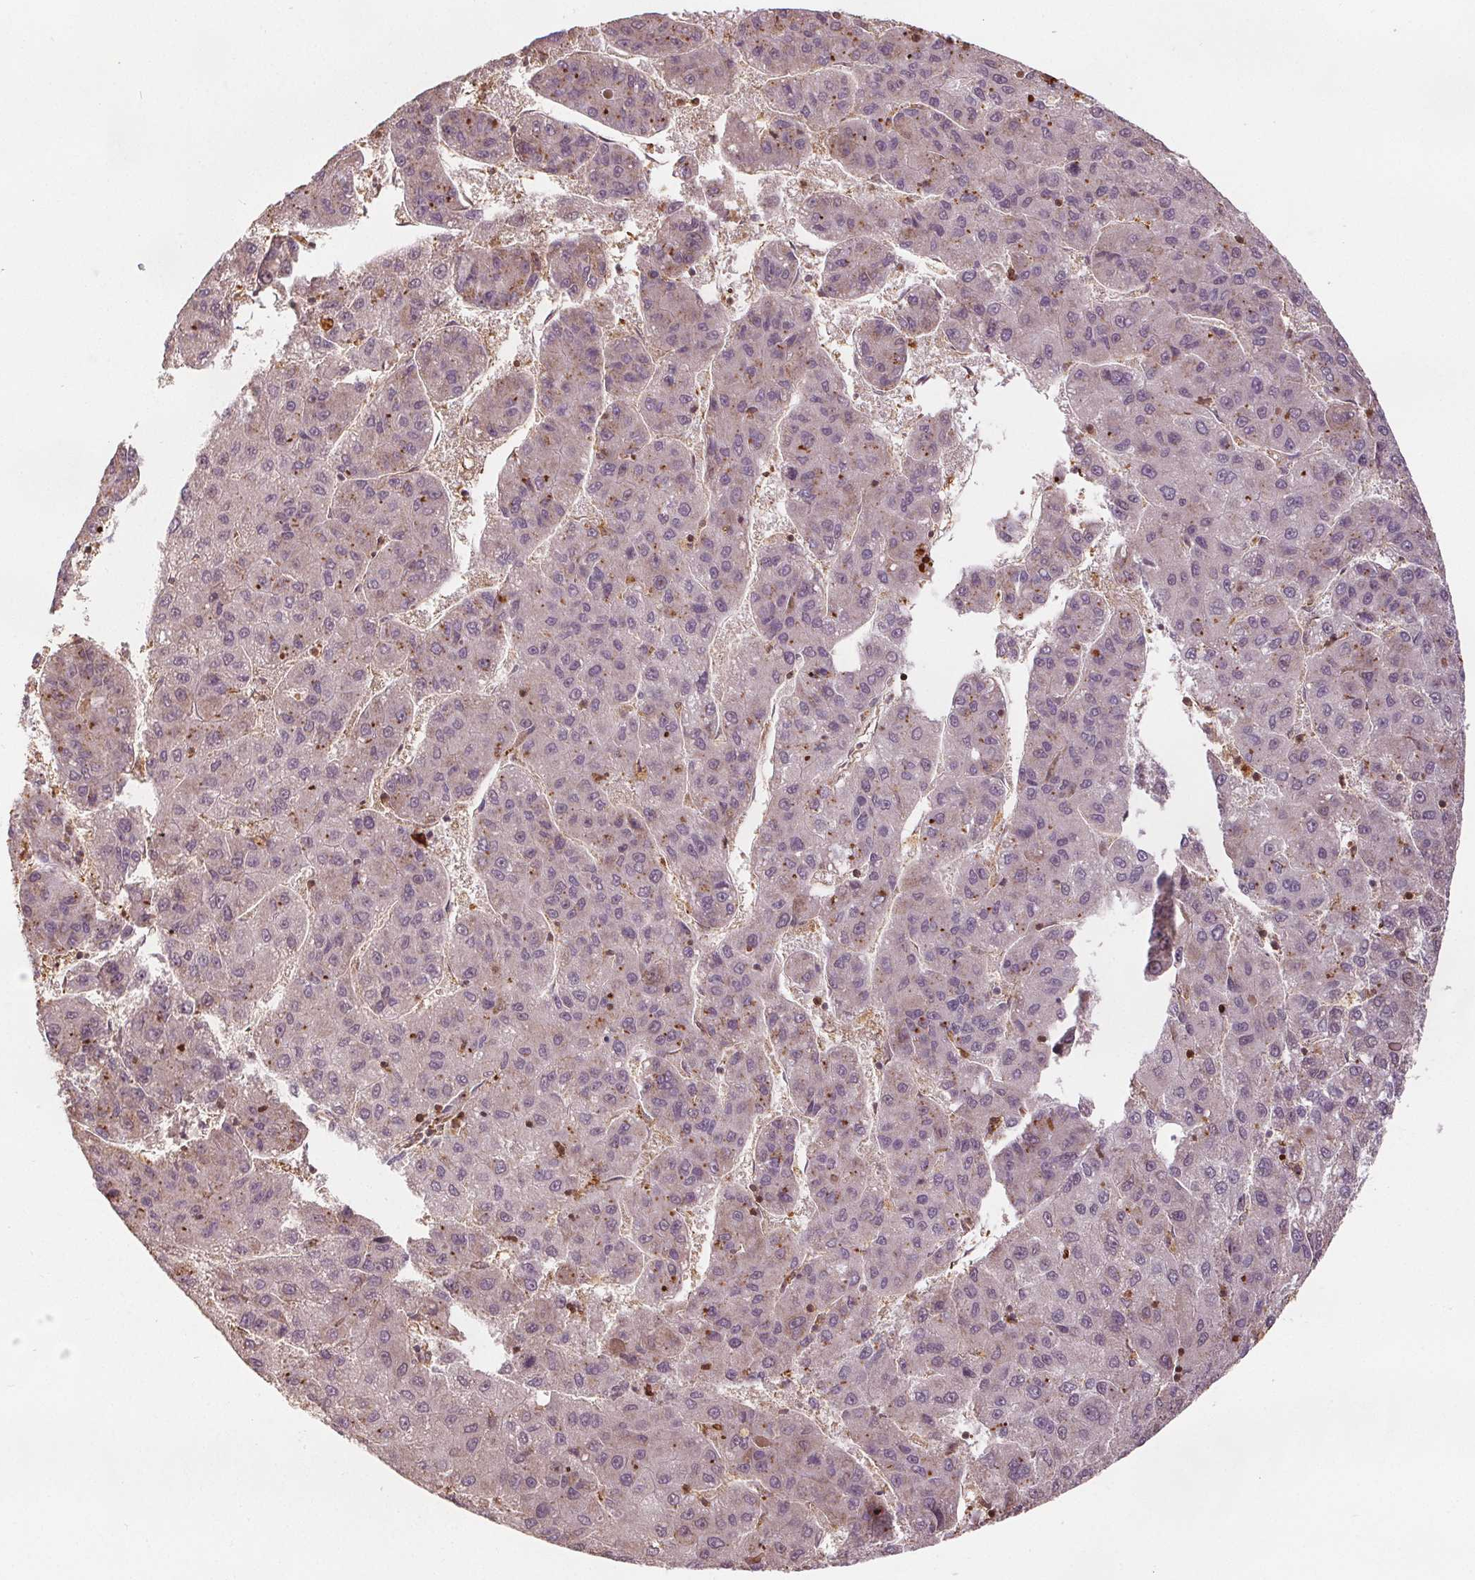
{"staining": {"intensity": "negative", "quantity": "none", "location": "none"}, "tissue": "liver cancer", "cell_type": "Tumor cells", "image_type": "cancer", "snomed": [{"axis": "morphology", "description": "Carcinoma, Hepatocellular, NOS"}, {"axis": "topography", "description": "Liver"}], "caption": "Immunohistochemistry (IHC) image of neoplastic tissue: human liver cancer (hepatocellular carcinoma) stained with DAB reveals no significant protein staining in tumor cells.", "gene": "ENO1", "patient": {"sex": "female", "age": 82}}